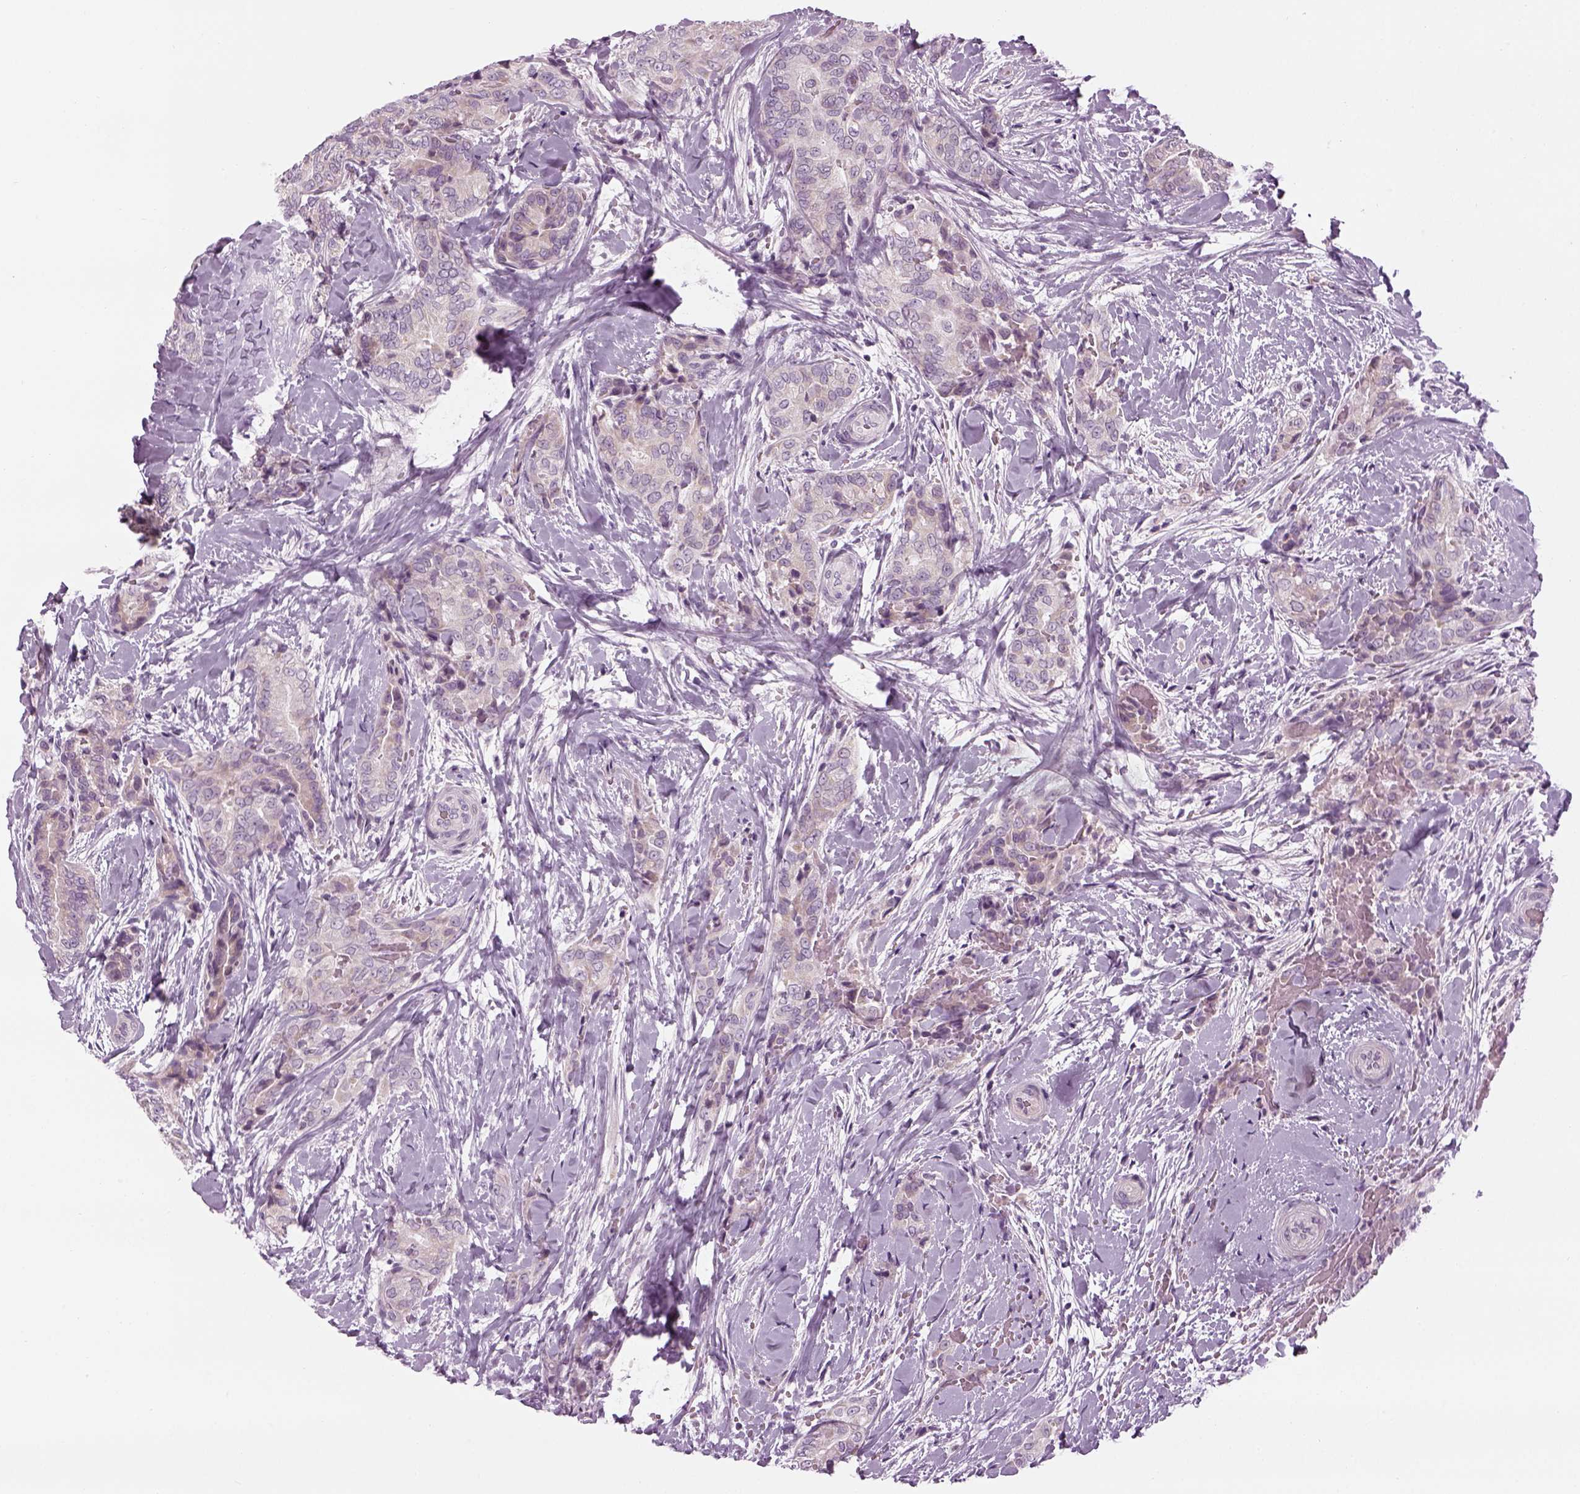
{"staining": {"intensity": "weak", "quantity": "<25%", "location": "cytoplasmic/membranous"}, "tissue": "thyroid cancer", "cell_type": "Tumor cells", "image_type": "cancer", "snomed": [{"axis": "morphology", "description": "Papillary adenocarcinoma, NOS"}, {"axis": "topography", "description": "Thyroid gland"}], "caption": "Immunohistochemical staining of human thyroid cancer shows no significant expression in tumor cells.", "gene": "LRRIQ3", "patient": {"sex": "male", "age": 61}}